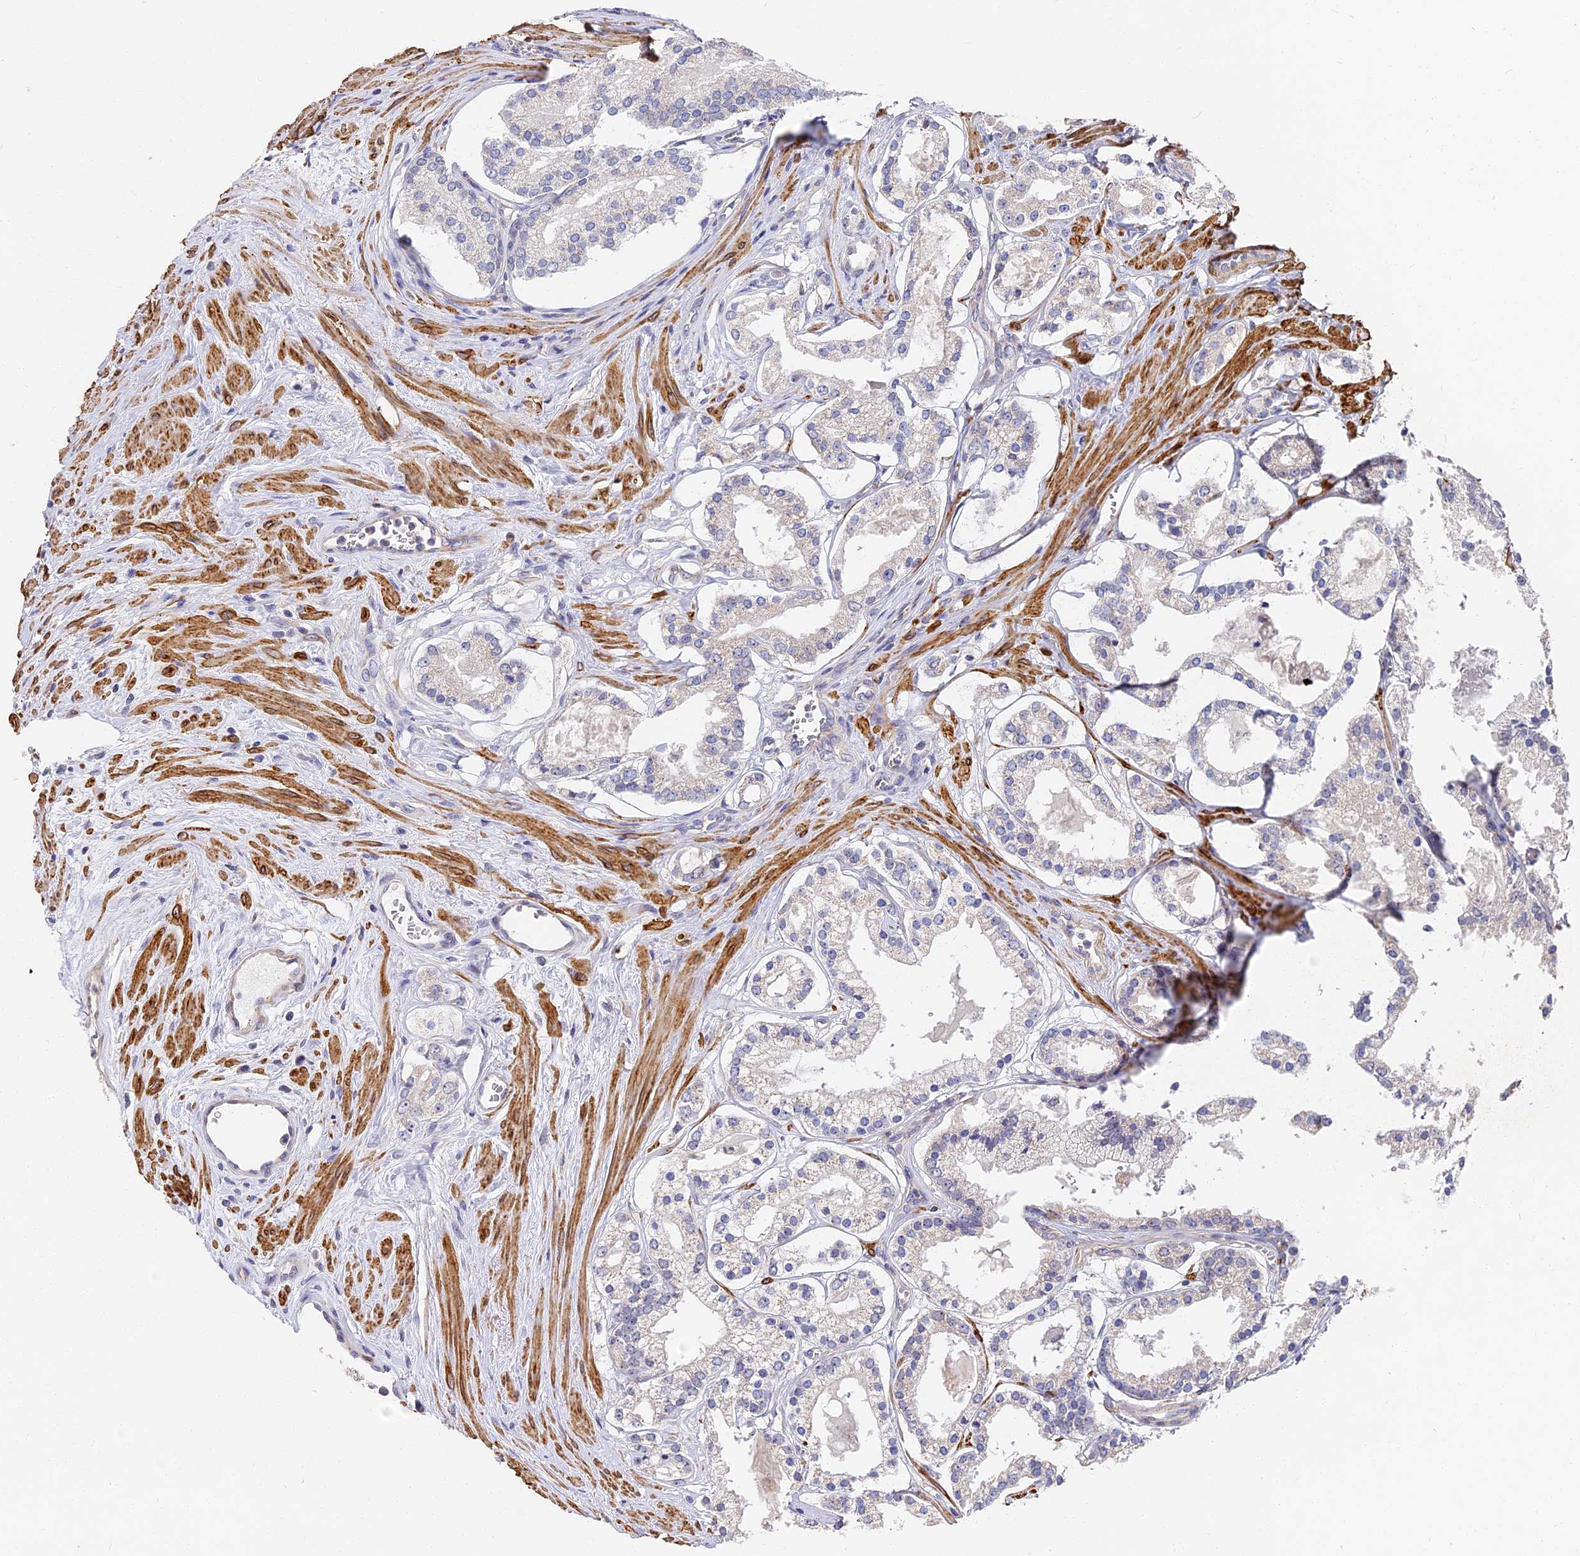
{"staining": {"intensity": "negative", "quantity": "none", "location": "none"}, "tissue": "prostate cancer", "cell_type": "Tumor cells", "image_type": "cancer", "snomed": [{"axis": "morphology", "description": "Adenocarcinoma, High grade"}, {"axis": "topography", "description": "Prostate"}], "caption": "This is an IHC histopathology image of high-grade adenocarcinoma (prostate). There is no positivity in tumor cells.", "gene": "CCDC113", "patient": {"sex": "male", "age": 68}}